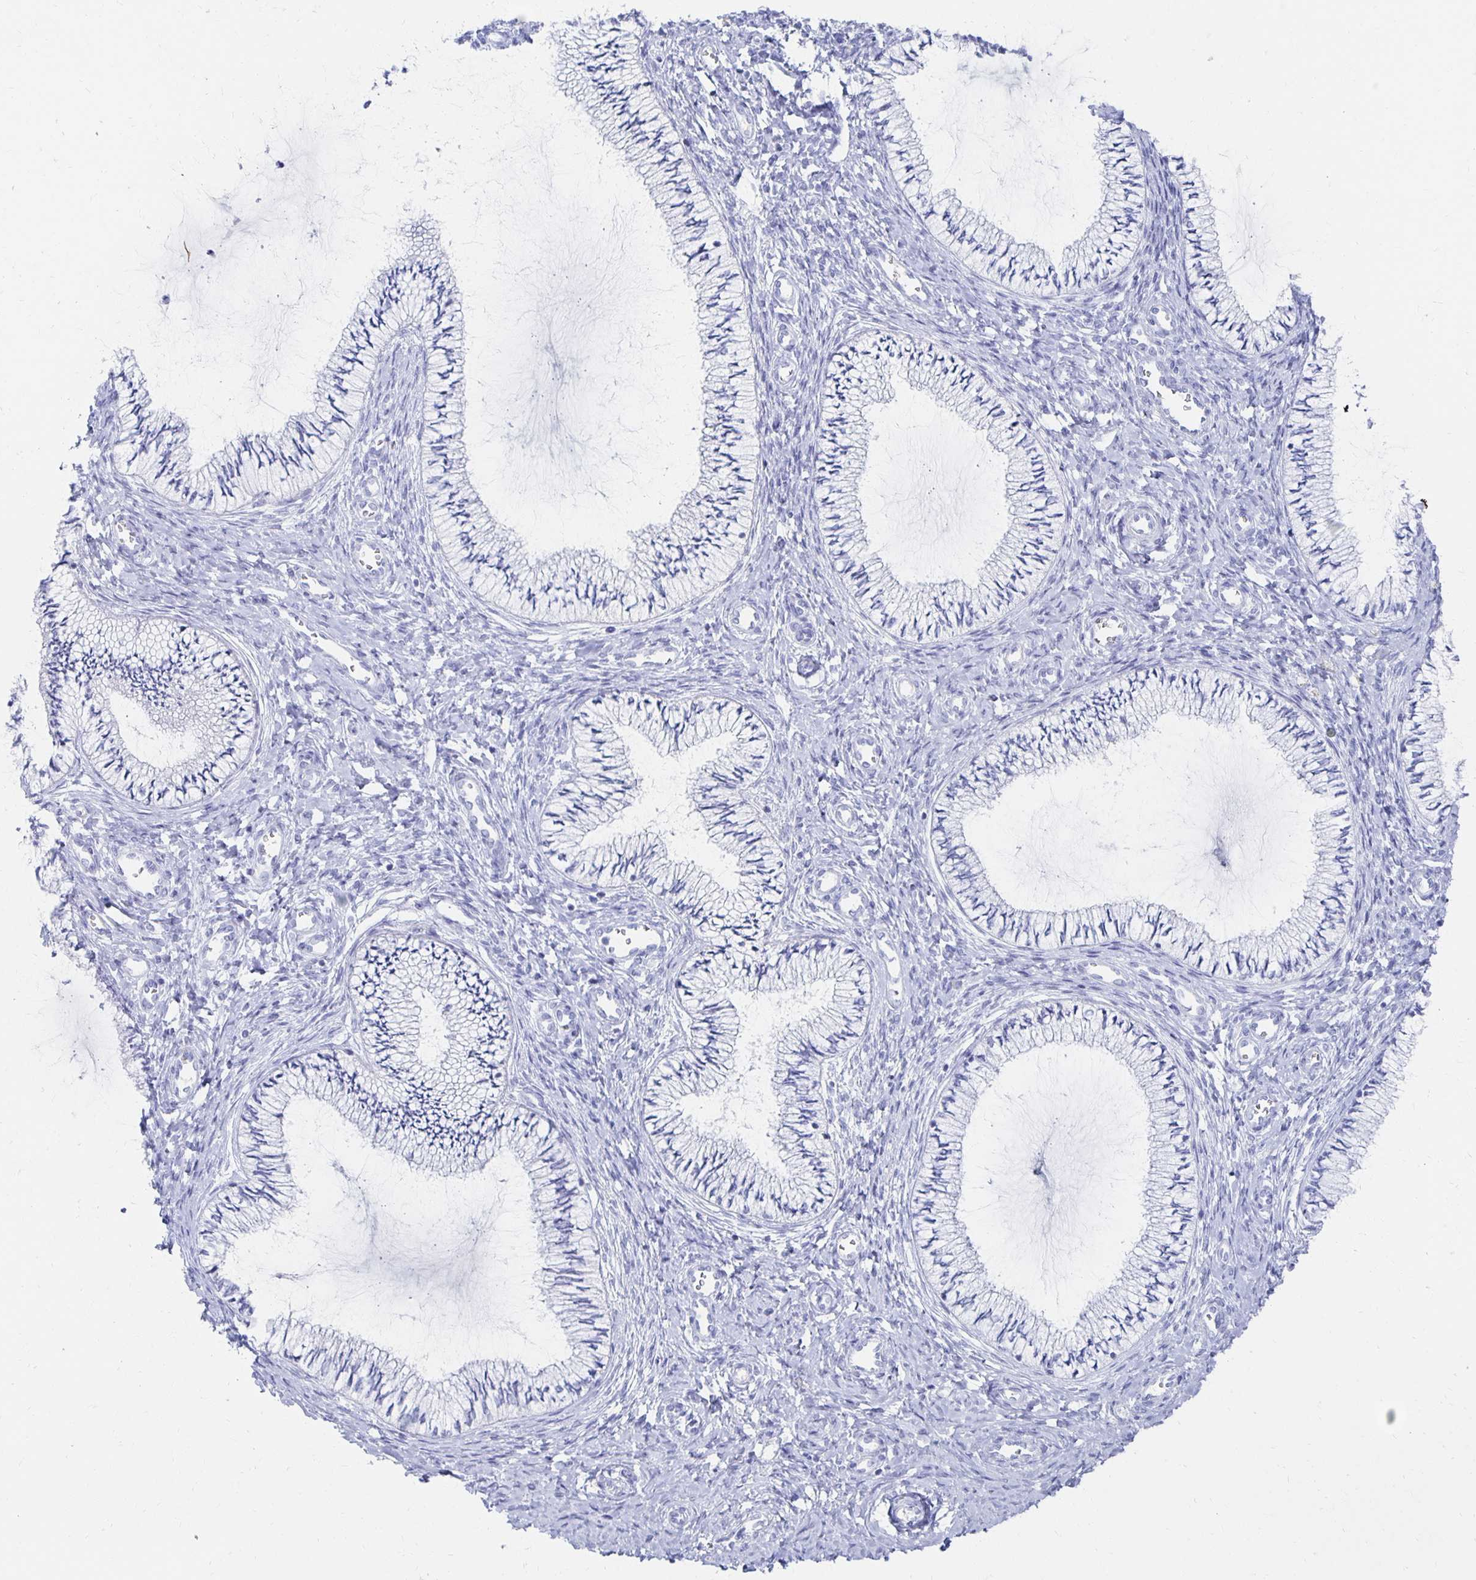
{"staining": {"intensity": "negative", "quantity": "none", "location": "none"}, "tissue": "cervix", "cell_type": "Glandular cells", "image_type": "normal", "snomed": [{"axis": "morphology", "description": "Normal tissue, NOS"}, {"axis": "topography", "description": "Cervix"}], "caption": "Cervix was stained to show a protein in brown. There is no significant staining in glandular cells. (Stains: DAB (3,3'-diaminobenzidine) immunohistochemistry (IHC) with hematoxylin counter stain, Microscopy: brightfield microscopy at high magnification).", "gene": "PRDM7", "patient": {"sex": "female", "age": 24}}